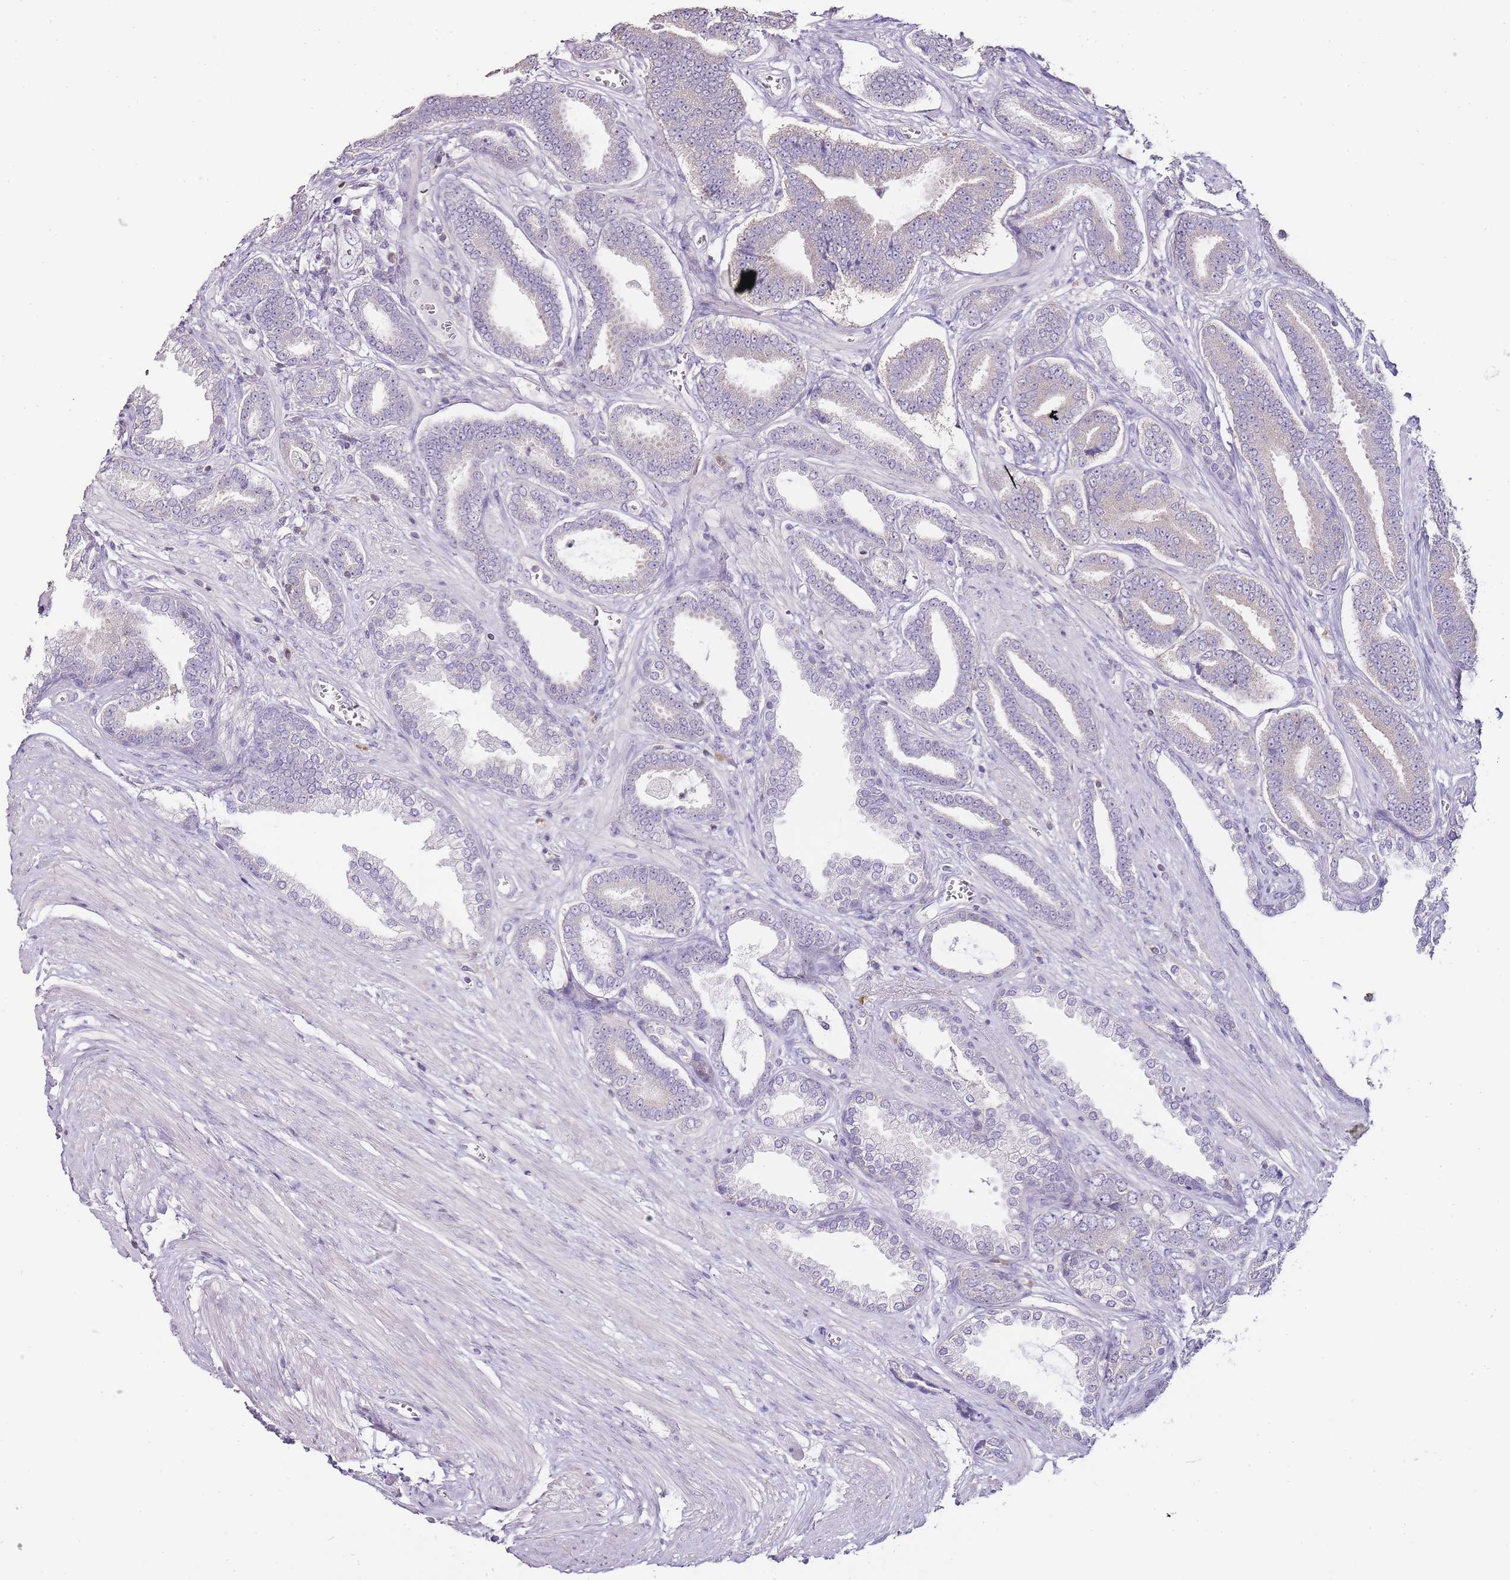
{"staining": {"intensity": "negative", "quantity": "none", "location": "none"}, "tissue": "prostate cancer", "cell_type": "Tumor cells", "image_type": "cancer", "snomed": [{"axis": "morphology", "description": "Adenocarcinoma, NOS"}, {"axis": "topography", "description": "Prostate and seminal vesicle, NOS"}], "caption": "High power microscopy image of an immunohistochemistry photomicrograph of prostate cancer, revealing no significant expression in tumor cells.", "gene": "ZBP1", "patient": {"sex": "male", "age": 76}}